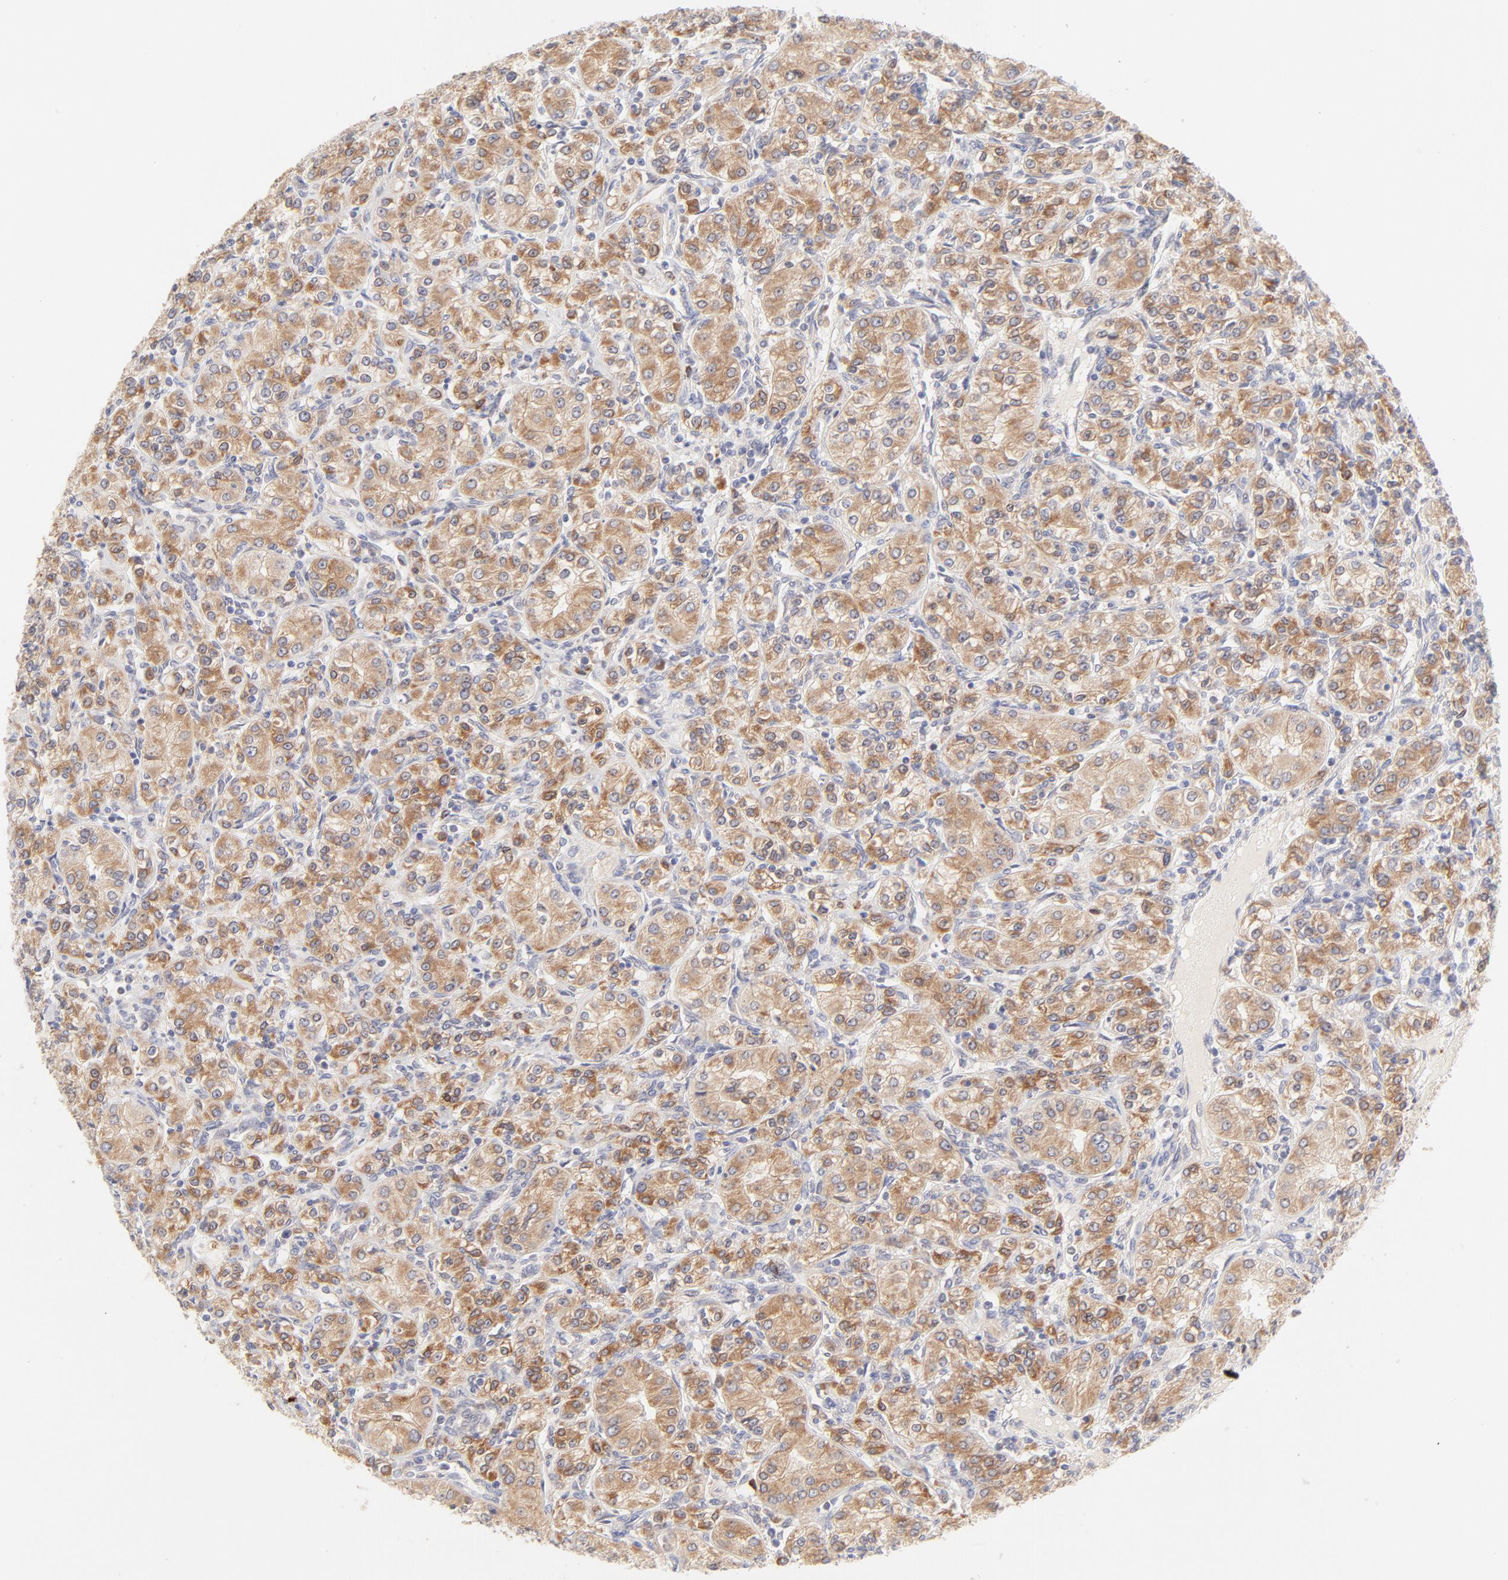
{"staining": {"intensity": "moderate", "quantity": ">75%", "location": "cytoplasmic/membranous"}, "tissue": "renal cancer", "cell_type": "Tumor cells", "image_type": "cancer", "snomed": [{"axis": "morphology", "description": "Adenocarcinoma, NOS"}, {"axis": "topography", "description": "Kidney"}], "caption": "Human adenocarcinoma (renal) stained with a protein marker reveals moderate staining in tumor cells.", "gene": "RPS6KA1", "patient": {"sex": "male", "age": 77}}